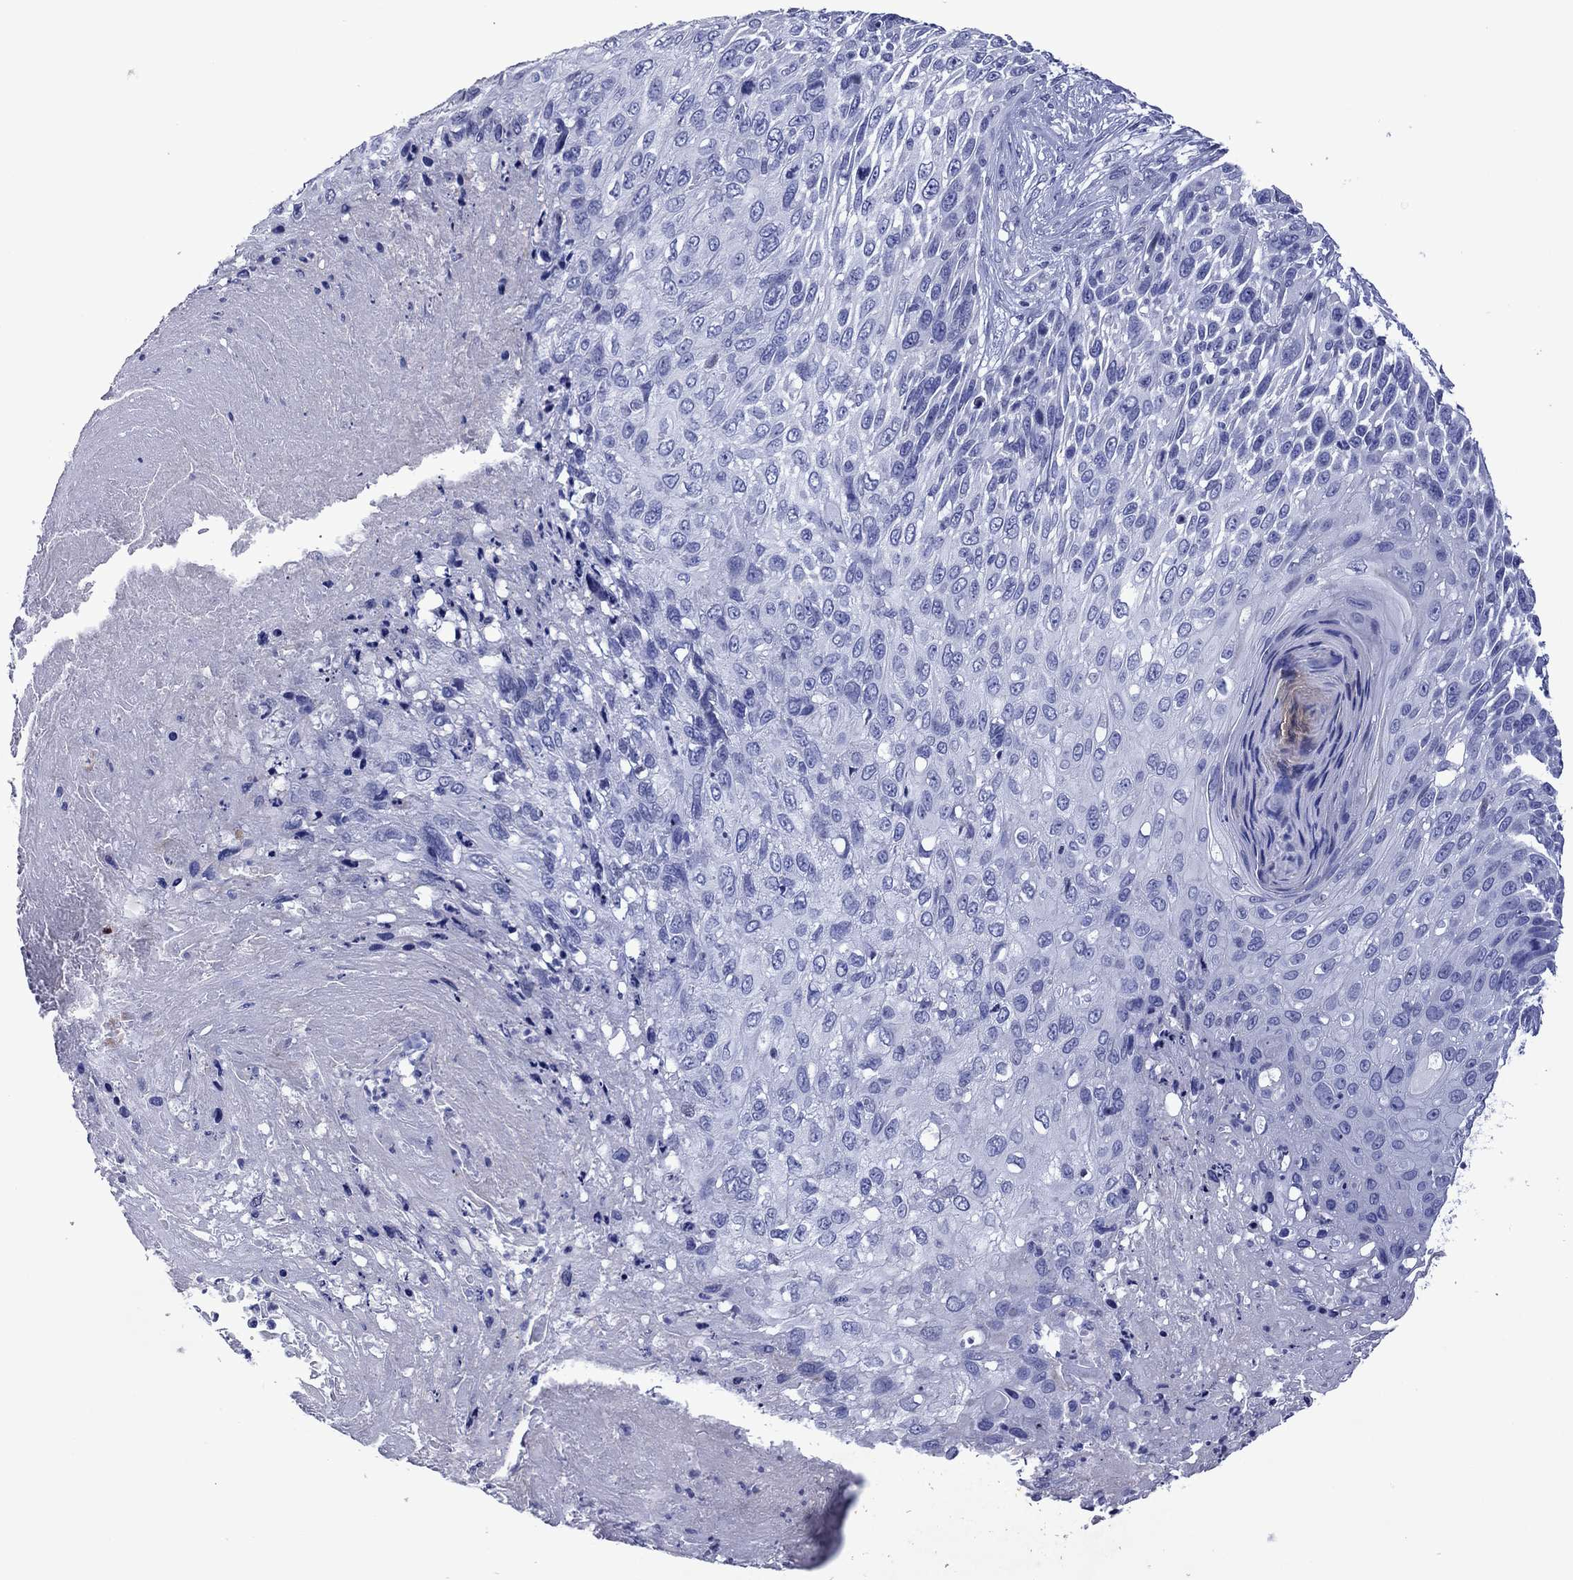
{"staining": {"intensity": "negative", "quantity": "none", "location": "none"}, "tissue": "skin cancer", "cell_type": "Tumor cells", "image_type": "cancer", "snomed": [{"axis": "morphology", "description": "Squamous cell carcinoma, NOS"}, {"axis": "topography", "description": "Skin"}], "caption": "DAB immunohistochemical staining of human skin cancer shows no significant positivity in tumor cells.", "gene": "PIWIL1", "patient": {"sex": "male", "age": 92}}